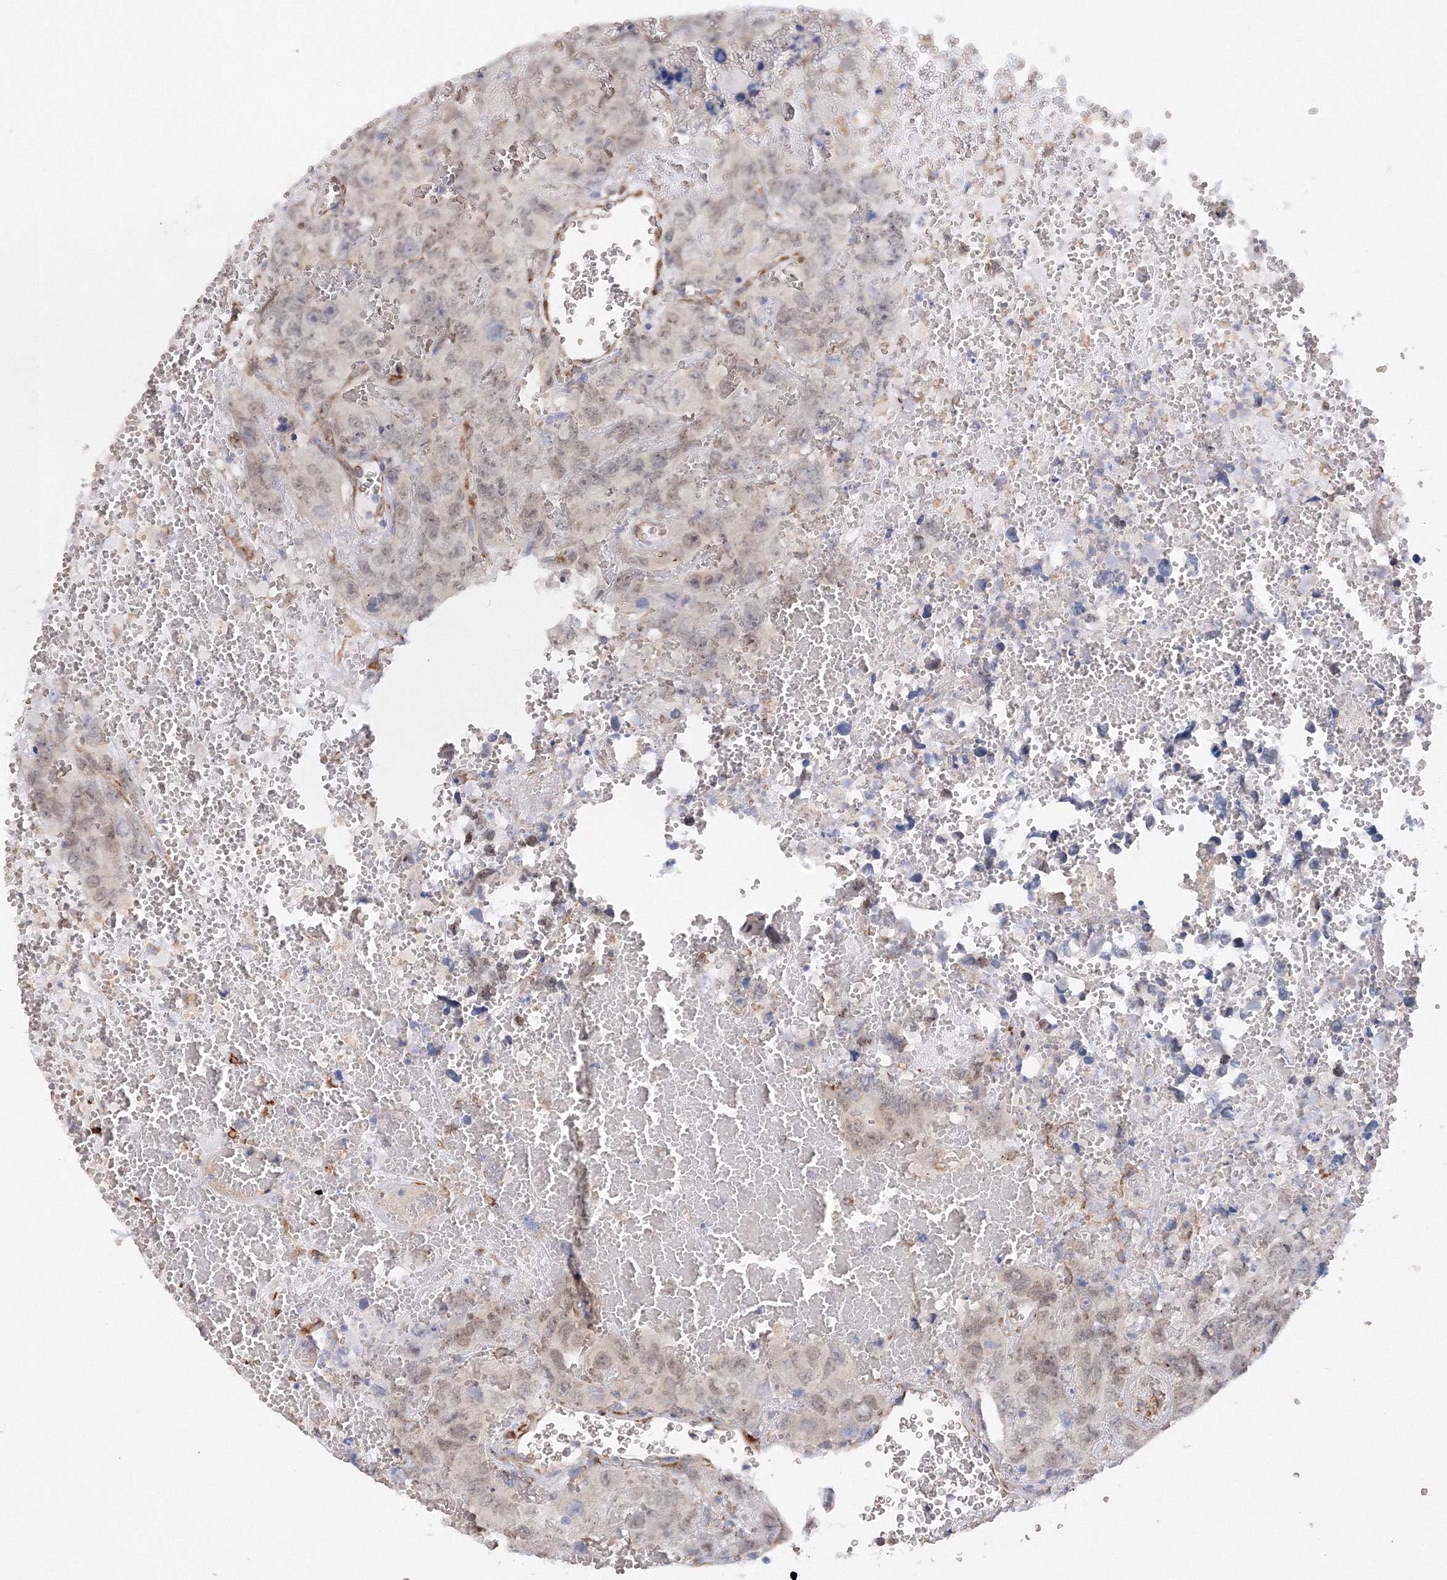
{"staining": {"intensity": "weak", "quantity": "<25%", "location": "nuclear"}, "tissue": "testis cancer", "cell_type": "Tumor cells", "image_type": "cancer", "snomed": [{"axis": "morphology", "description": "Carcinoma, Embryonal, NOS"}, {"axis": "topography", "description": "Testis"}], "caption": "DAB (3,3'-diaminobenzidine) immunohistochemical staining of human embryonal carcinoma (testis) shows no significant expression in tumor cells. Nuclei are stained in blue.", "gene": "DIS3L2", "patient": {"sex": "male", "age": 45}}